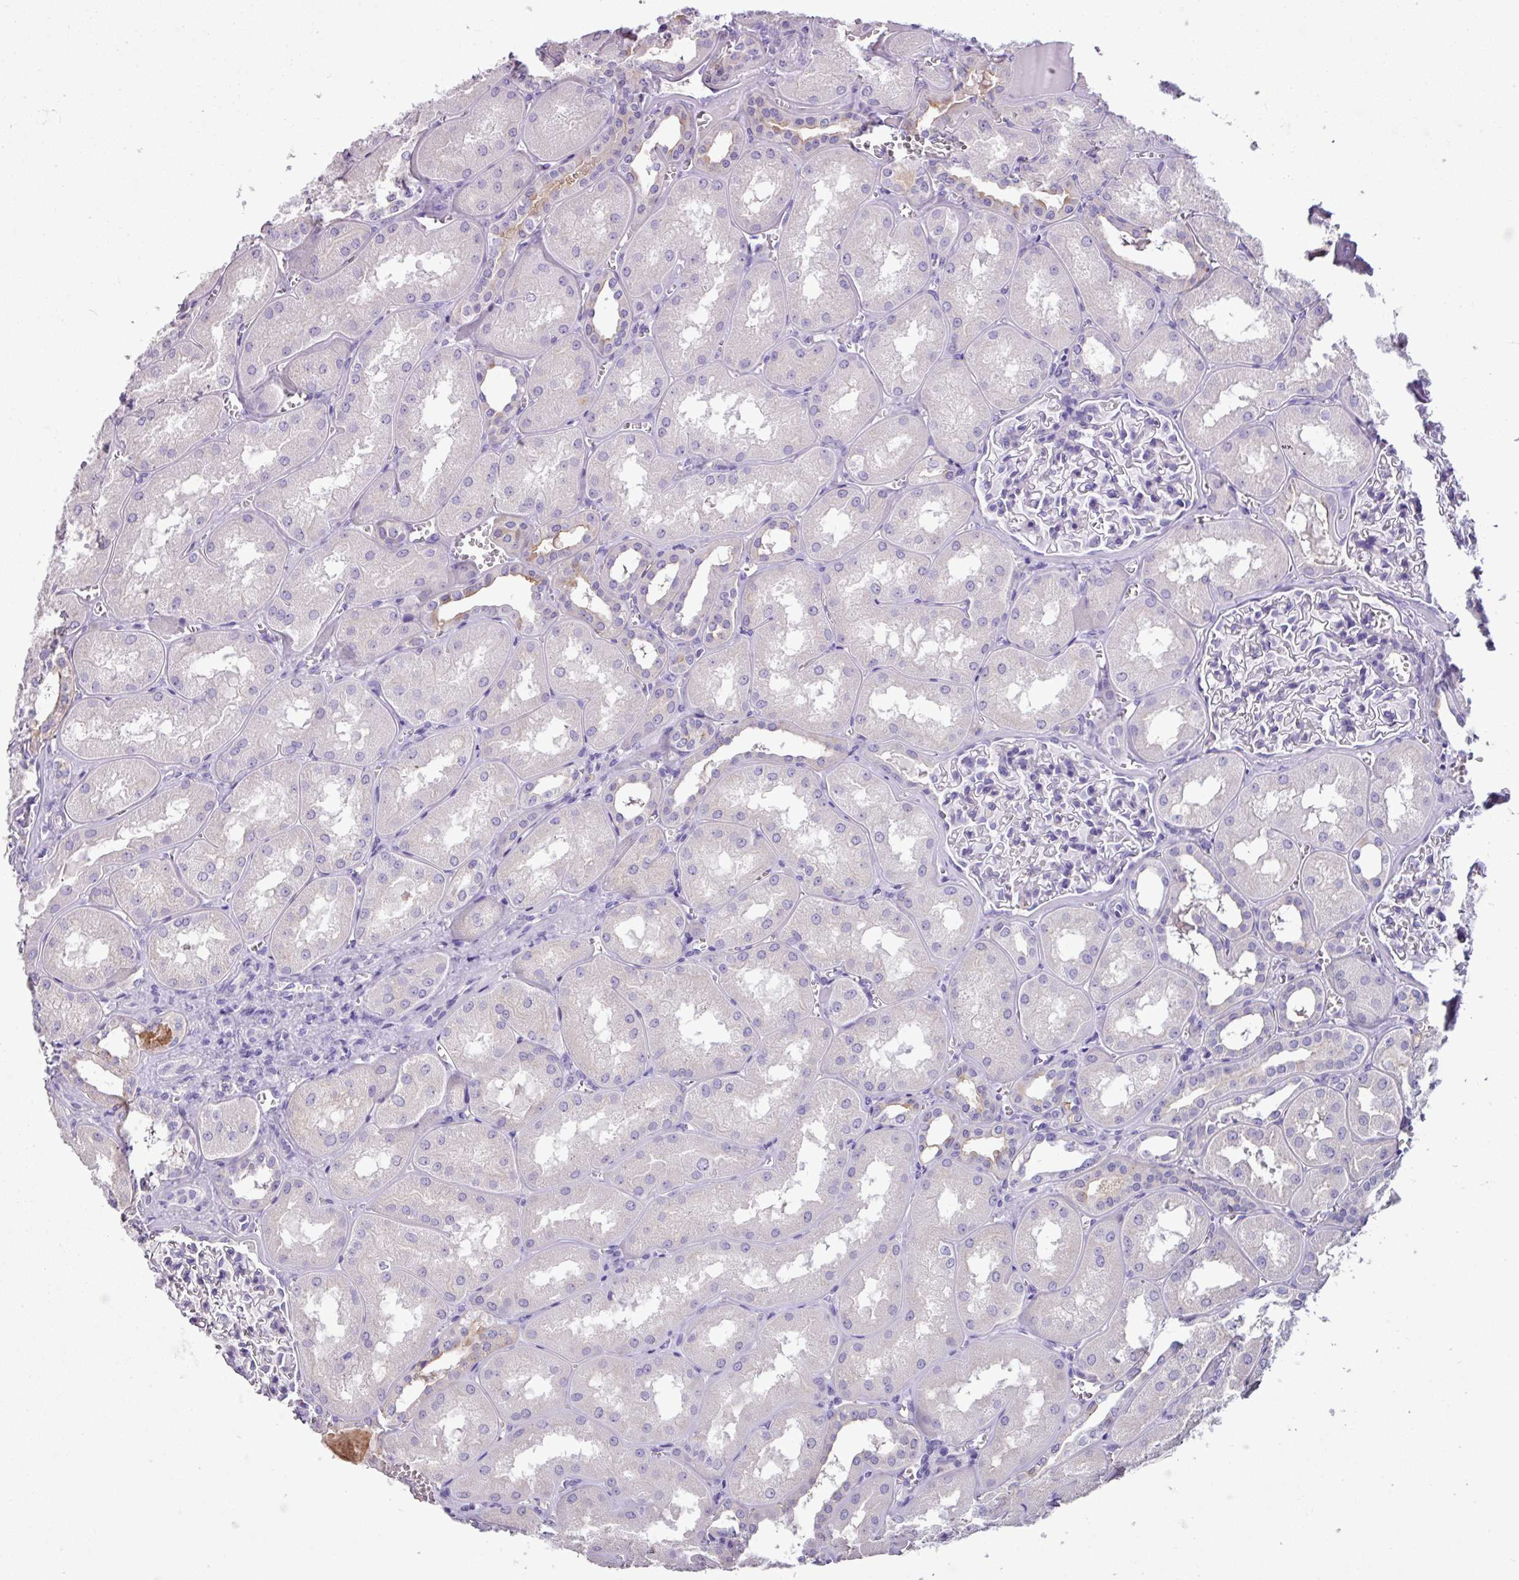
{"staining": {"intensity": "negative", "quantity": "none", "location": "none"}, "tissue": "kidney", "cell_type": "Cells in glomeruli", "image_type": "normal", "snomed": [{"axis": "morphology", "description": "Normal tissue, NOS"}, {"axis": "topography", "description": "Kidney"}], "caption": "Human kidney stained for a protein using immunohistochemistry displays no positivity in cells in glomeruli.", "gene": "CYSTM1", "patient": {"sex": "male", "age": 61}}